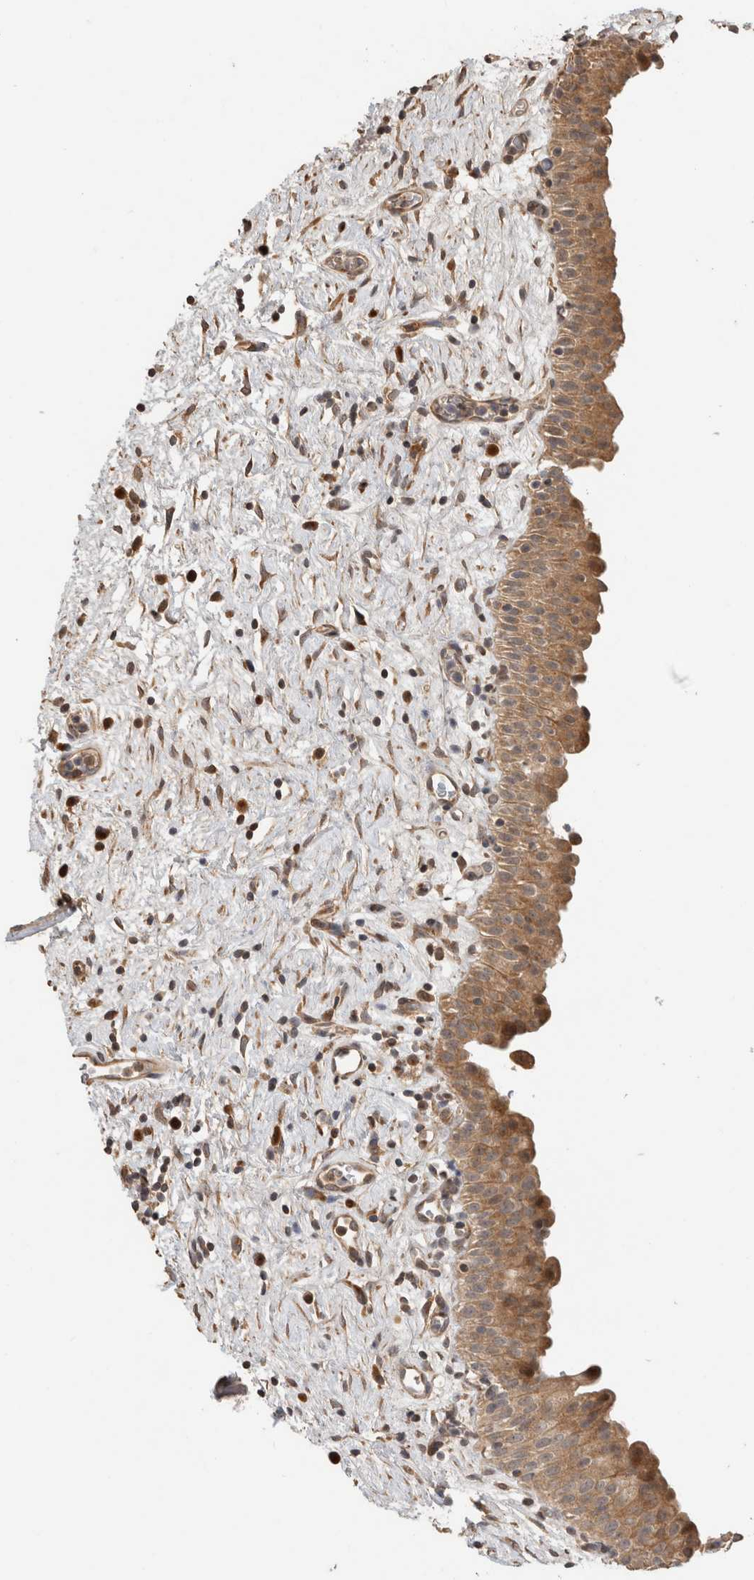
{"staining": {"intensity": "moderate", "quantity": ">75%", "location": "cytoplasmic/membranous"}, "tissue": "urinary bladder", "cell_type": "Urothelial cells", "image_type": "normal", "snomed": [{"axis": "morphology", "description": "Normal tissue, NOS"}, {"axis": "topography", "description": "Urinary bladder"}], "caption": "Urothelial cells display medium levels of moderate cytoplasmic/membranous positivity in about >75% of cells in normal urinary bladder. (IHC, brightfield microscopy, high magnification).", "gene": "PCDHB15", "patient": {"sex": "male", "age": 82}}